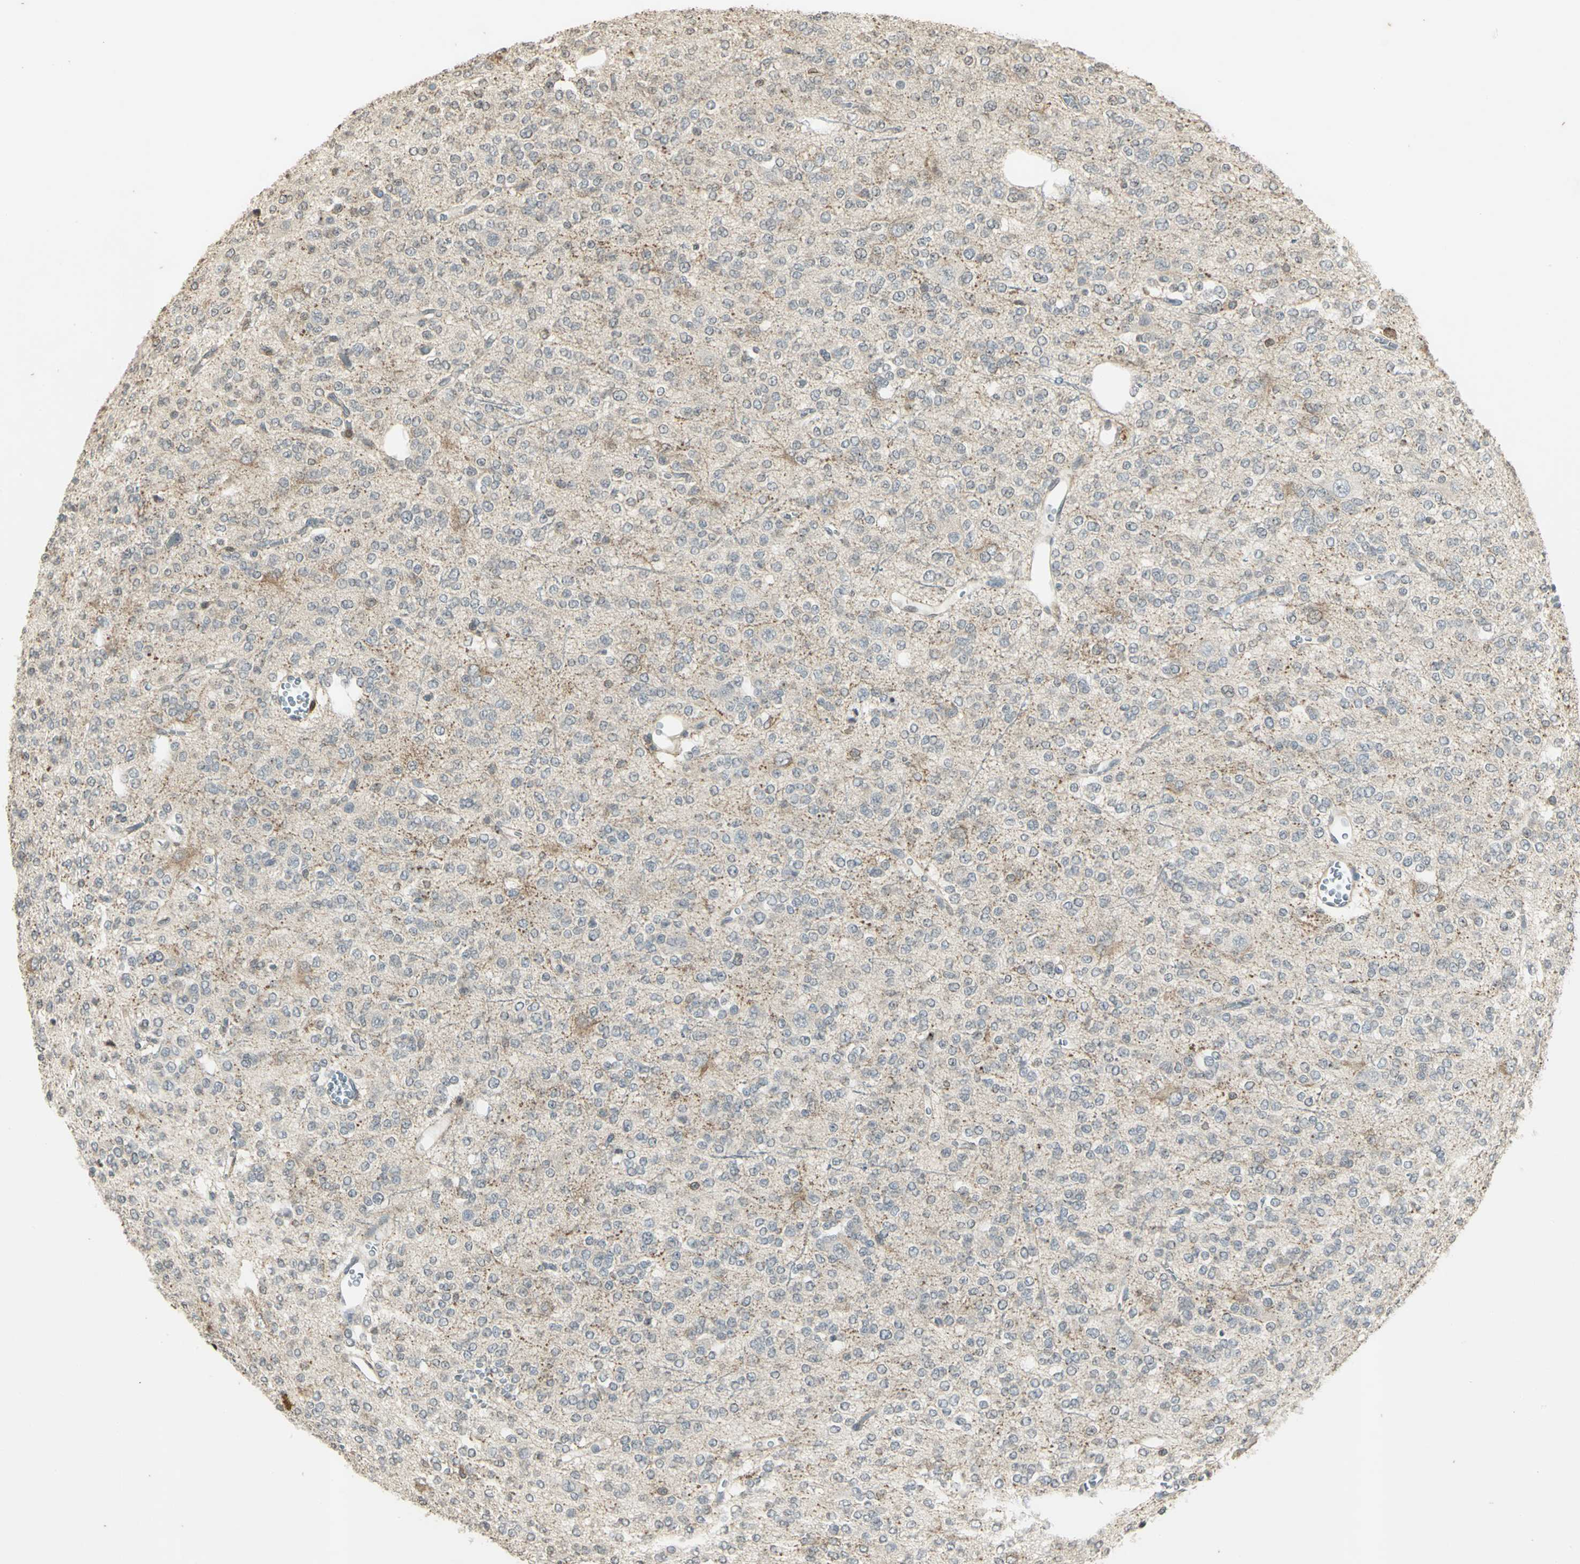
{"staining": {"intensity": "weak", "quantity": "<25%", "location": "cytoplasmic/membranous"}, "tissue": "glioma", "cell_type": "Tumor cells", "image_type": "cancer", "snomed": [{"axis": "morphology", "description": "Glioma, malignant, Low grade"}, {"axis": "topography", "description": "Brain"}], "caption": "Tumor cells show no significant protein positivity in glioma.", "gene": "IL16", "patient": {"sex": "male", "age": 38}}